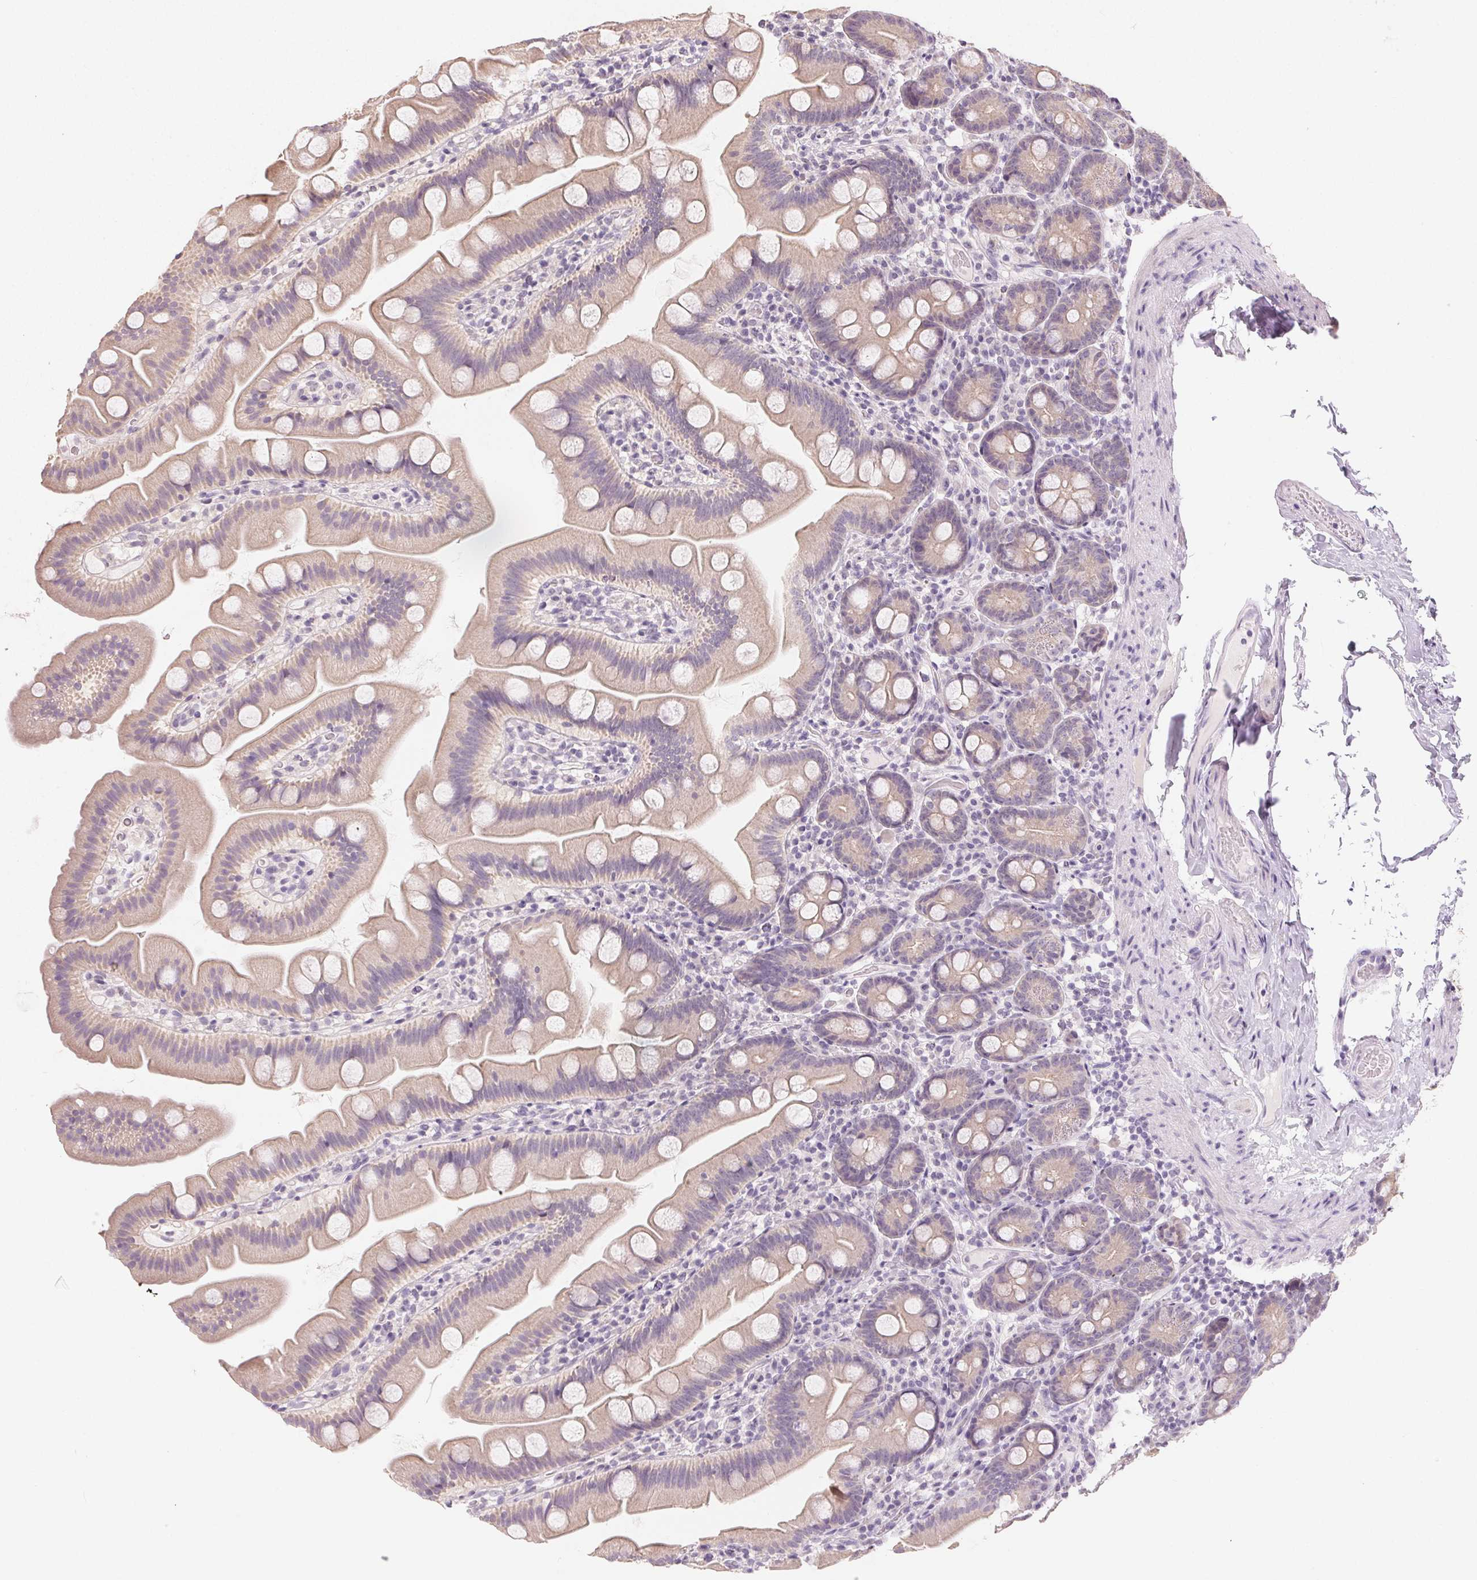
{"staining": {"intensity": "weak", "quantity": "25%-75%", "location": "cytoplasmic/membranous"}, "tissue": "small intestine", "cell_type": "Glandular cells", "image_type": "normal", "snomed": [{"axis": "morphology", "description": "Normal tissue, NOS"}, {"axis": "topography", "description": "Small intestine"}], "caption": "Brown immunohistochemical staining in benign human small intestine reveals weak cytoplasmic/membranous expression in approximately 25%-75% of glandular cells.", "gene": "SFTPD", "patient": {"sex": "female", "age": 68}}